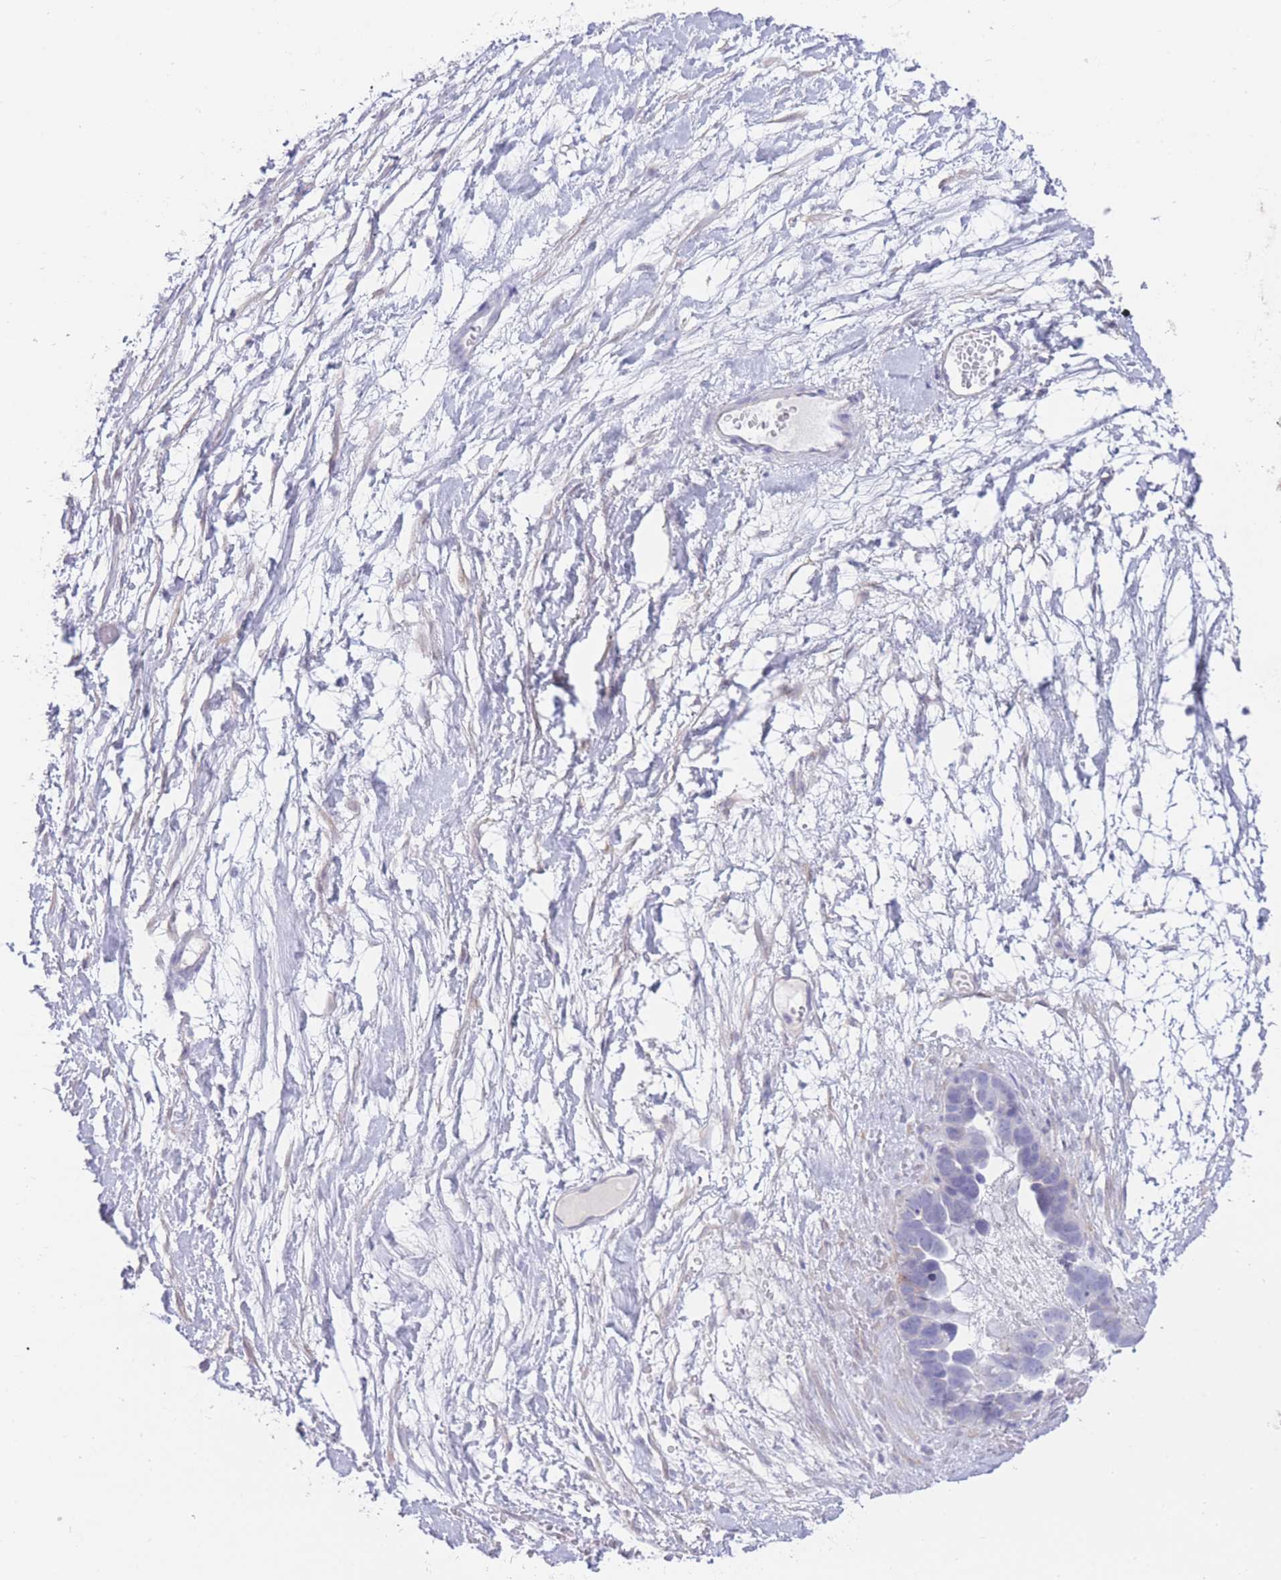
{"staining": {"intensity": "negative", "quantity": "none", "location": "none"}, "tissue": "ovarian cancer", "cell_type": "Tumor cells", "image_type": "cancer", "snomed": [{"axis": "morphology", "description": "Cystadenocarcinoma, serous, NOS"}, {"axis": "topography", "description": "Ovary"}], "caption": "Protein analysis of ovarian serous cystadenocarcinoma exhibits no significant positivity in tumor cells.", "gene": "ZNF212", "patient": {"sex": "female", "age": 54}}